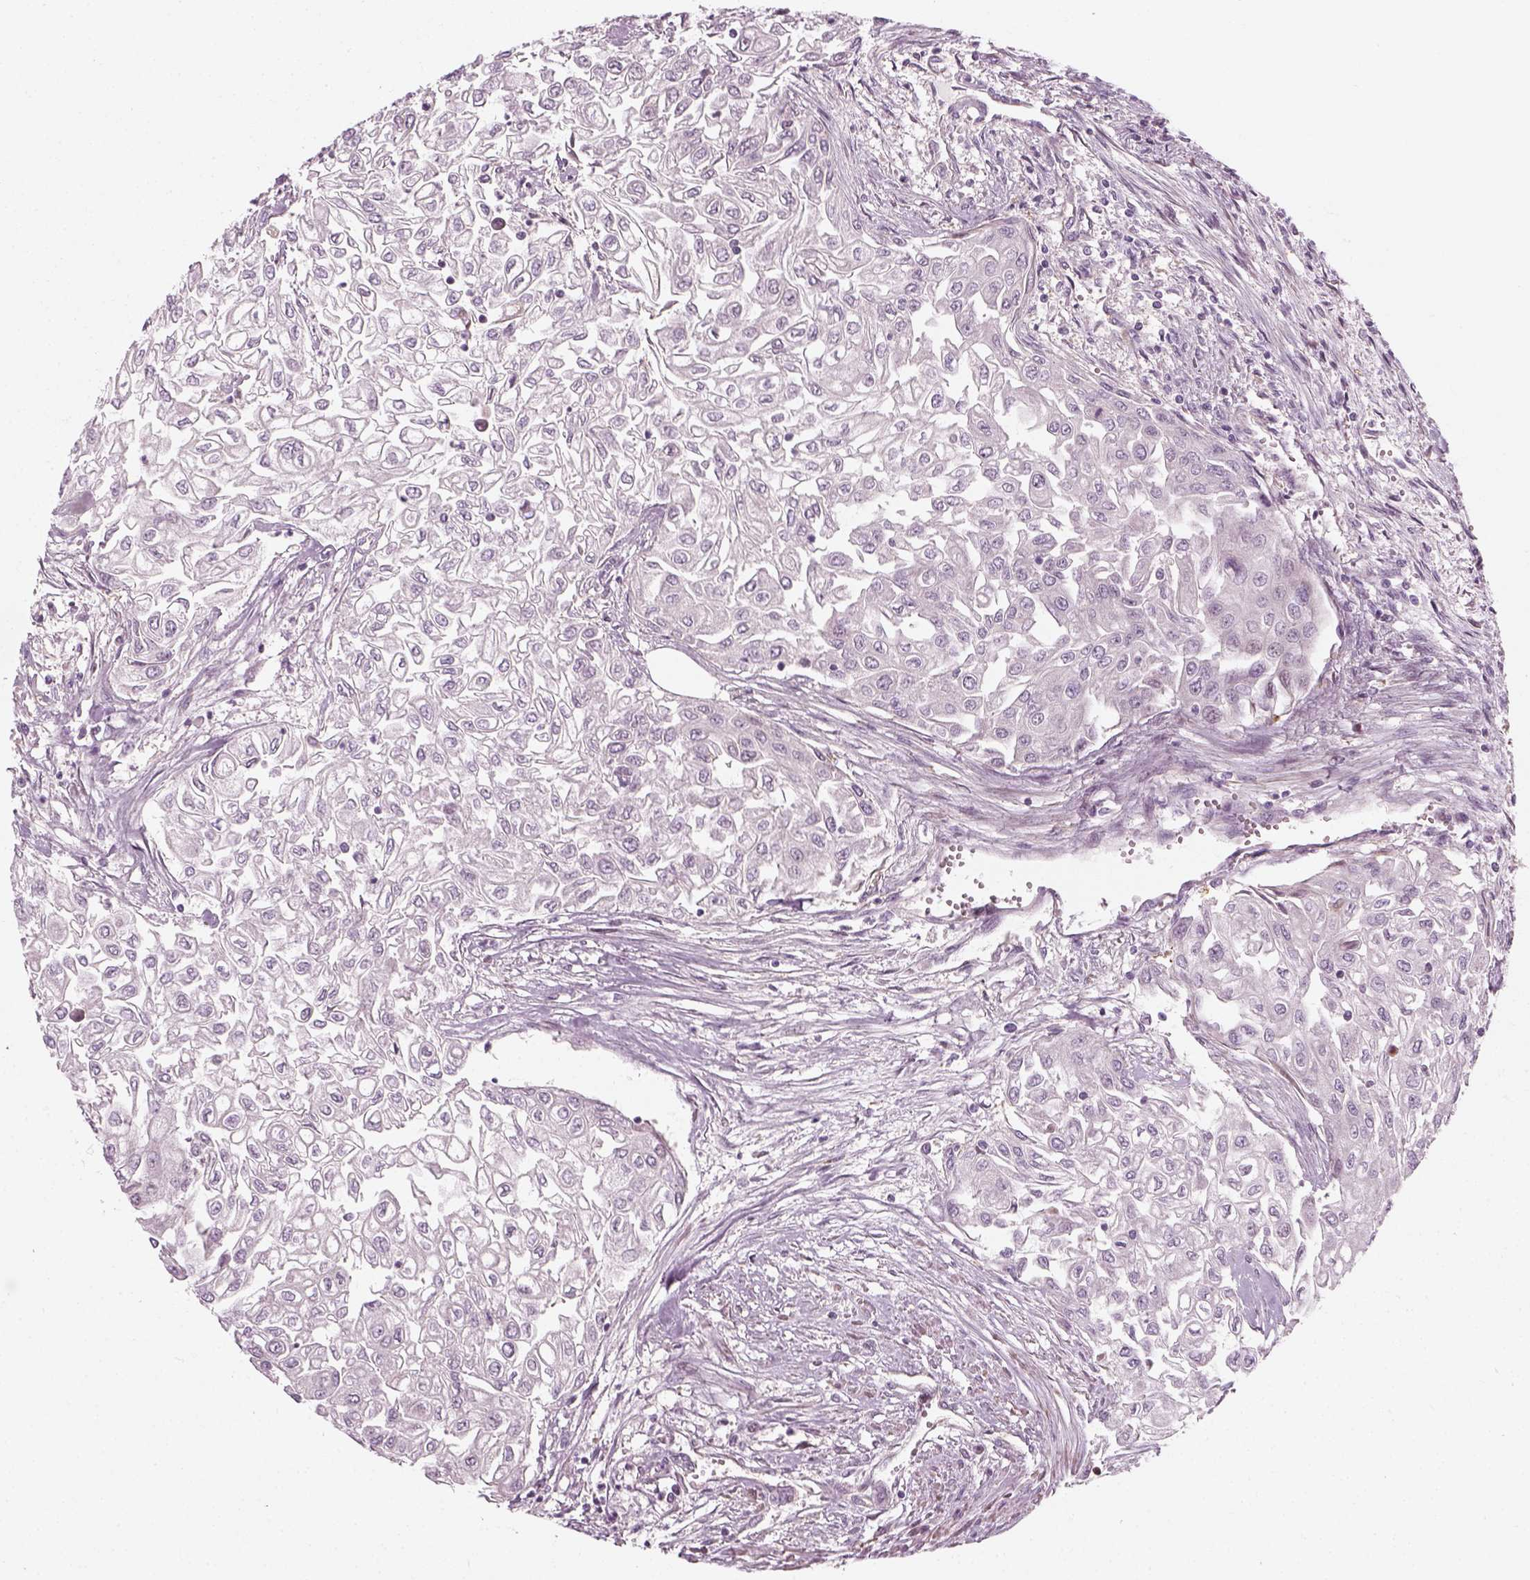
{"staining": {"intensity": "negative", "quantity": "none", "location": "none"}, "tissue": "urothelial cancer", "cell_type": "Tumor cells", "image_type": "cancer", "snomed": [{"axis": "morphology", "description": "Urothelial carcinoma, High grade"}, {"axis": "topography", "description": "Urinary bladder"}], "caption": "A micrograph of high-grade urothelial carcinoma stained for a protein exhibits no brown staining in tumor cells.", "gene": "DNASE1L1", "patient": {"sex": "male", "age": 62}}